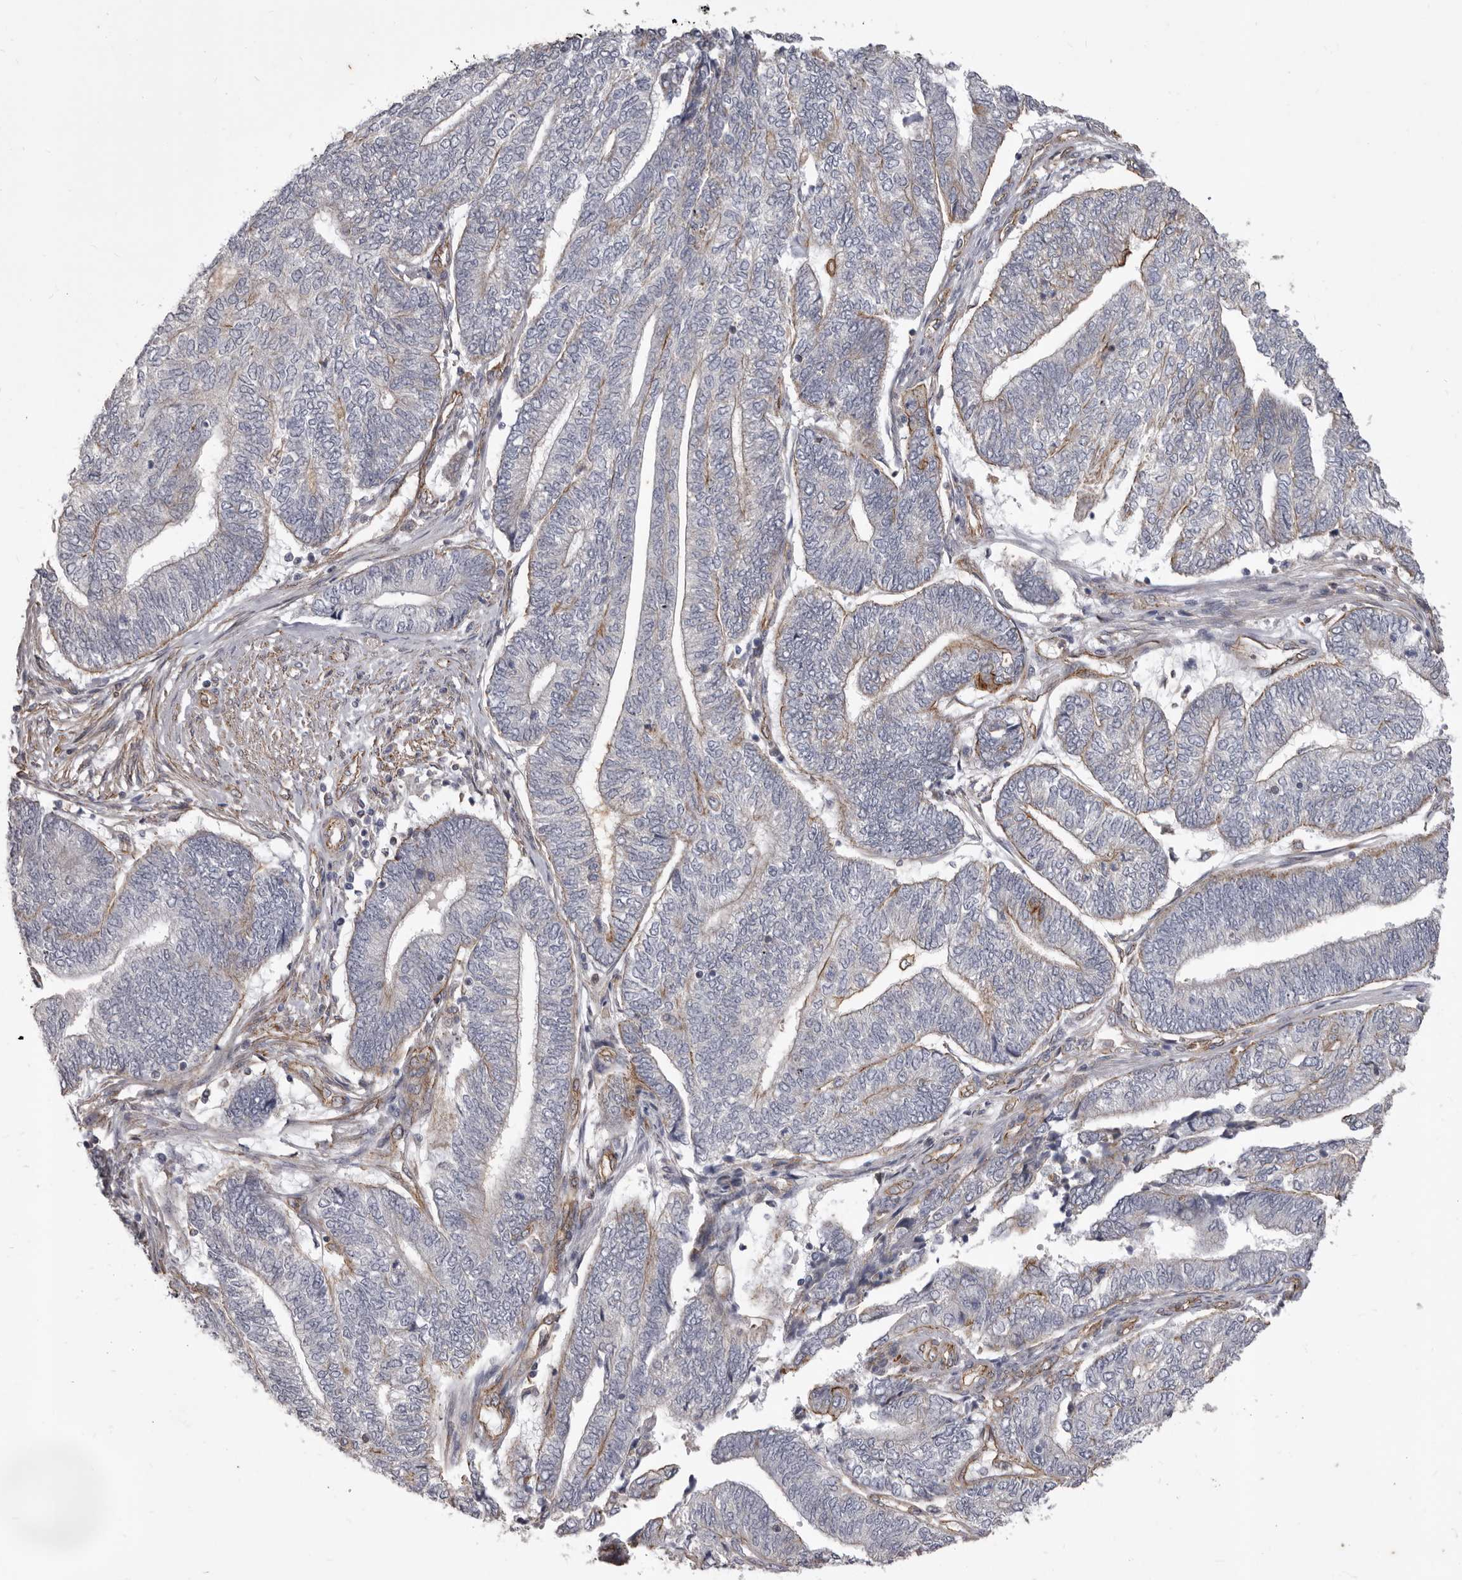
{"staining": {"intensity": "negative", "quantity": "none", "location": "none"}, "tissue": "endometrial cancer", "cell_type": "Tumor cells", "image_type": "cancer", "snomed": [{"axis": "morphology", "description": "Adenocarcinoma, NOS"}, {"axis": "topography", "description": "Uterus"}, {"axis": "topography", "description": "Endometrium"}], "caption": "DAB immunohistochemical staining of adenocarcinoma (endometrial) reveals no significant positivity in tumor cells. Nuclei are stained in blue.", "gene": "P2RX6", "patient": {"sex": "female", "age": 70}}